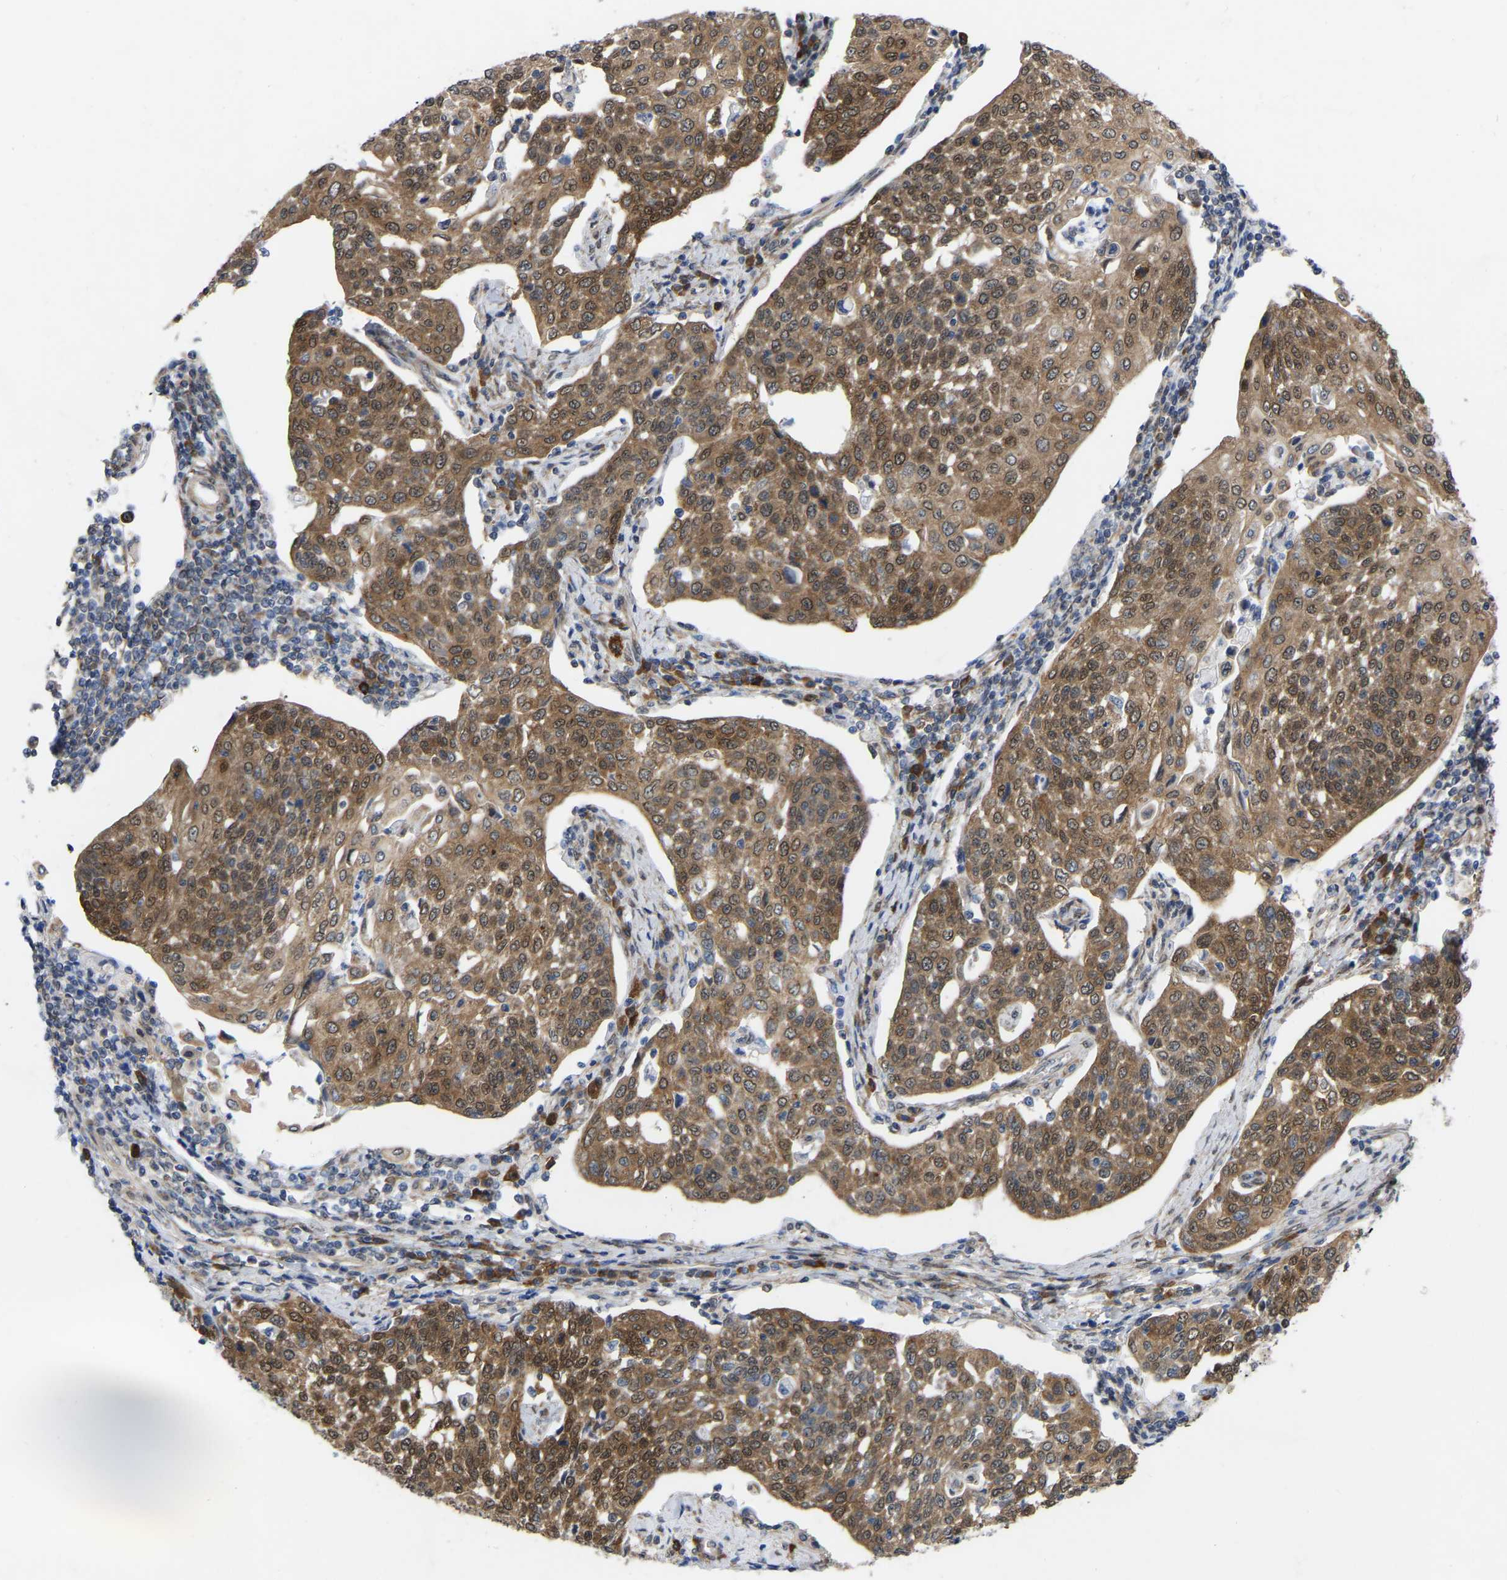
{"staining": {"intensity": "moderate", "quantity": ">75%", "location": "cytoplasmic/membranous,nuclear"}, "tissue": "cervical cancer", "cell_type": "Tumor cells", "image_type": "cancer", "snomed": [{"axis": "morphology", "description": "Squamous cell carcinoma, NOS"}, {"axis": "topography", "description": "Cervix"}], "caption": "Tumor cells reveal moderate cytoplasmic/membranous and nuclear expression in approximately >75% of cells in cervical cancer (squamous cell carcinoma).", "gene": "UBE4B", "patient": {"sex": "female", "age": 34}}